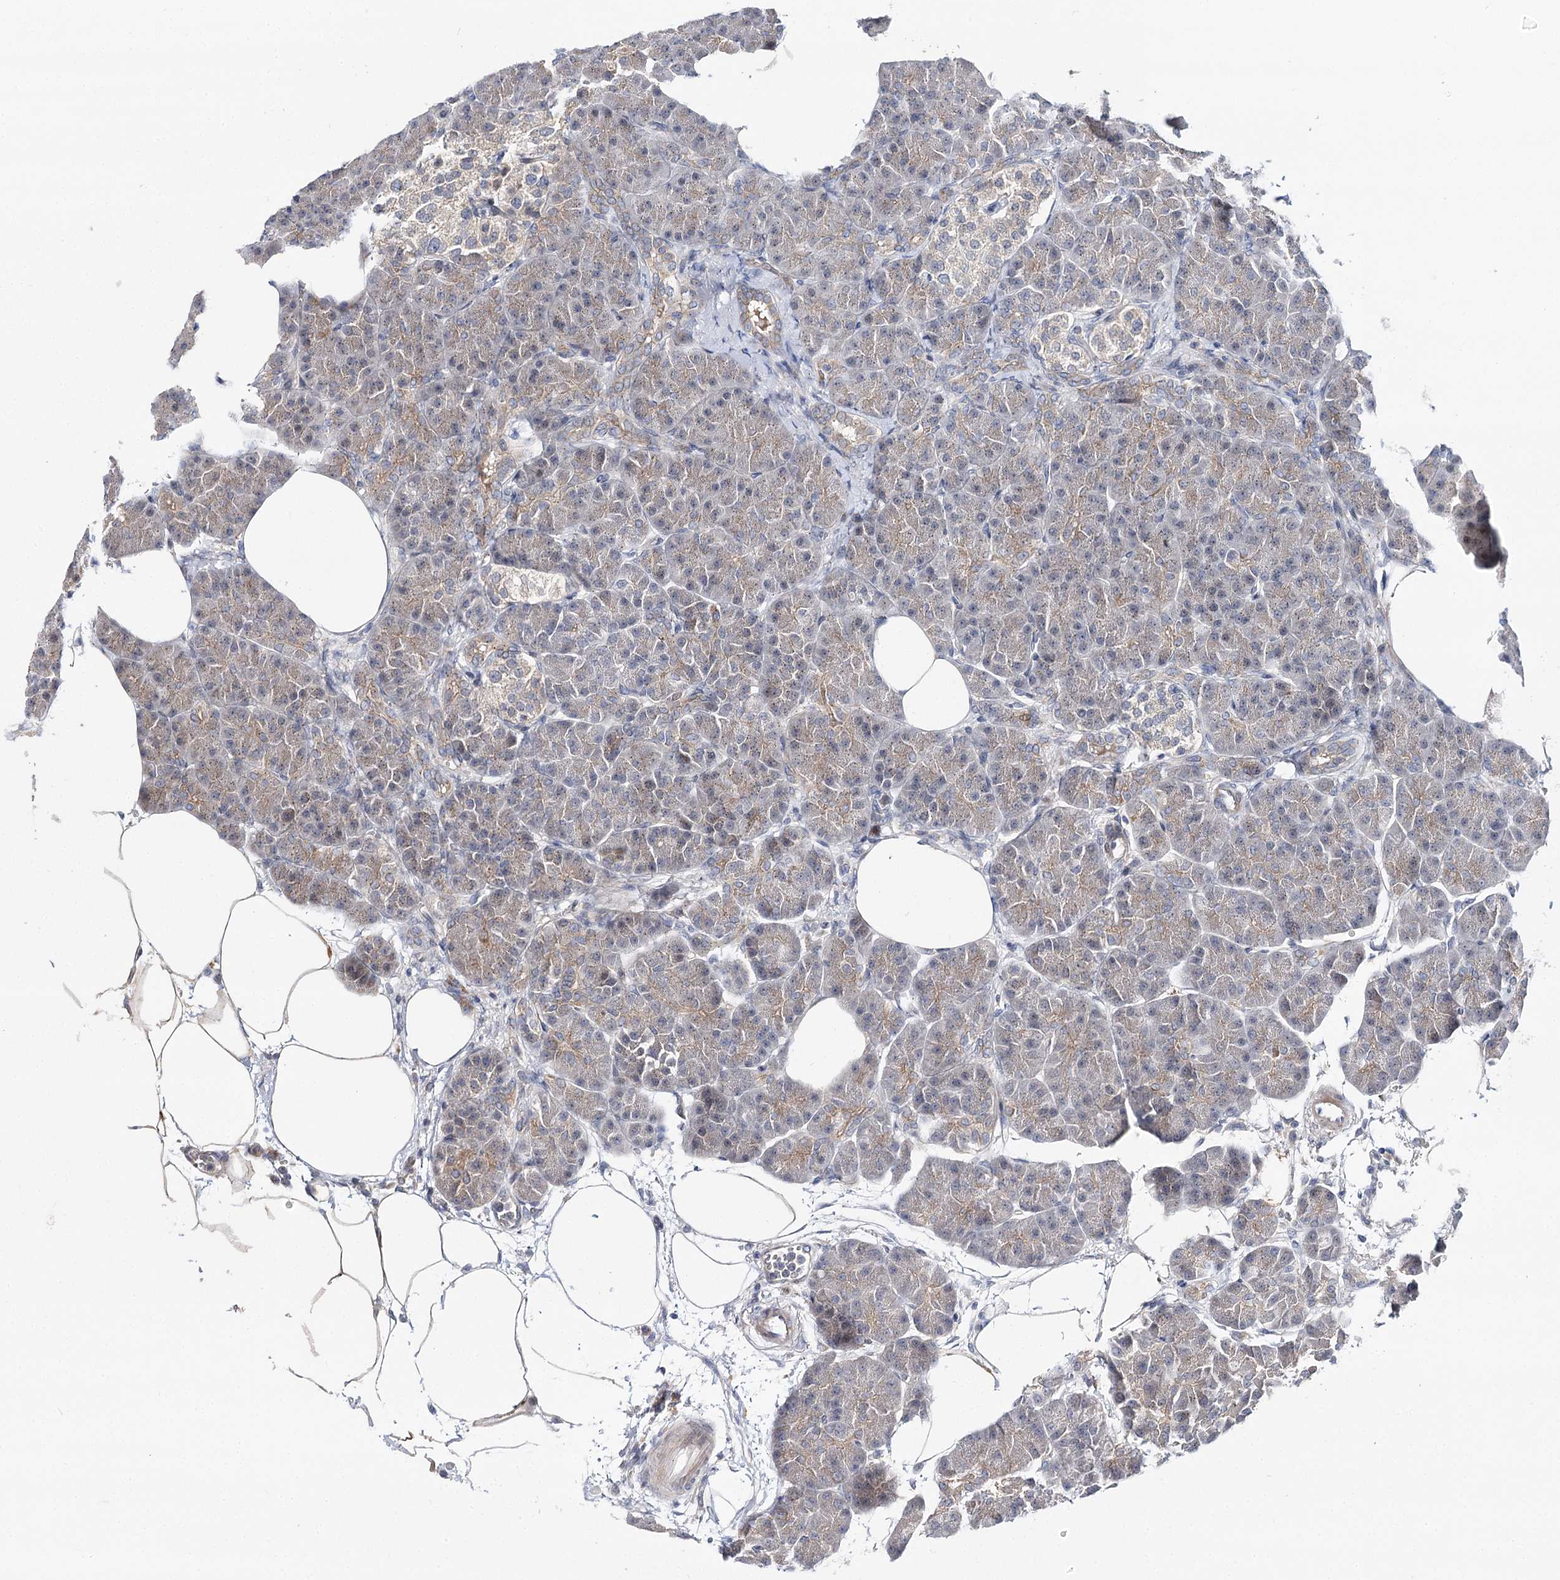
{"staining": {"intensity": "moderate", "quantity": "<25%", "location": "cytoplasmic/membranous"}, "tissue": "pancreas", "cell_type": "Exocrine glandular cells", "image_type": "normal", "snomed": [{"axis": "morphology", "description": "Normal tissue, NOS"}, {"axis": "topography", "description": "Pancreas"}], "caption": "Pancreas stained with DAB (3,3'-diaminobenzidine) immunohistochemistry exhibits low levels of moderate cytoplasmic/membranous positivity in about <25% of exocrine glandular cells.", "gene": "ARHGAP32", "patient": {"sex": "female", "age": 70}}